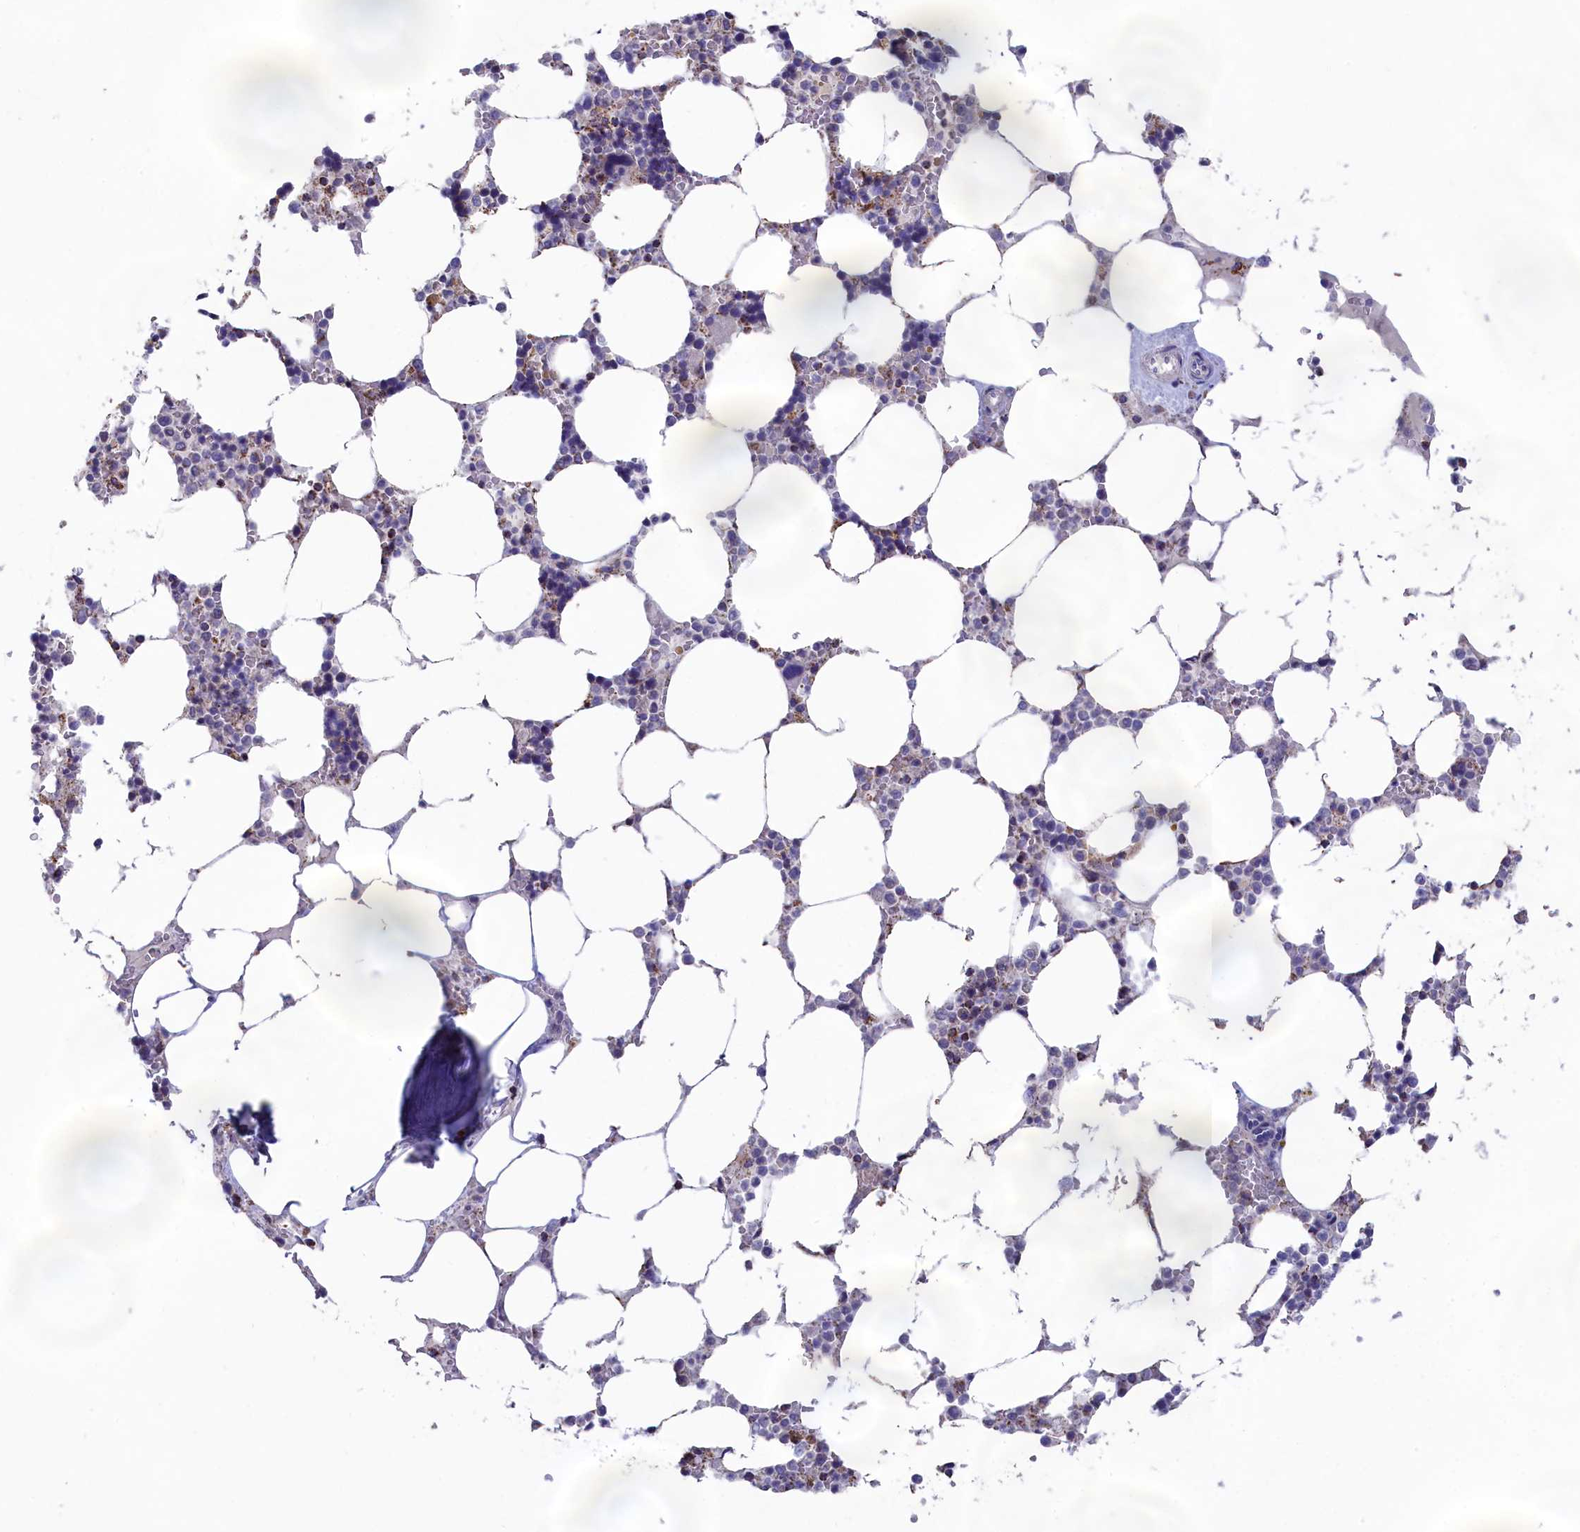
{"staining": {"intensity": "negative", "quantity": "none", "location": "none"}, "tissue": "bone marrow", "cell_type": "Hematopoietic cells", "image_type": "normal", "snomed": [{"axis": "morphology", "description": "Normal tissue, NOS"}, {"axis": "topography", "description": "Bone marrow"}], "caption": "Immunohistochemical staining of normal bone marrow exhibits no significant staining in hematopoietic cells. The staining is performed using DAB brown chromogen with nuclei counter-stained in using hematoxylin.", "gene": "PRDM12", "patient": {"sex": "male", "age": 64}}